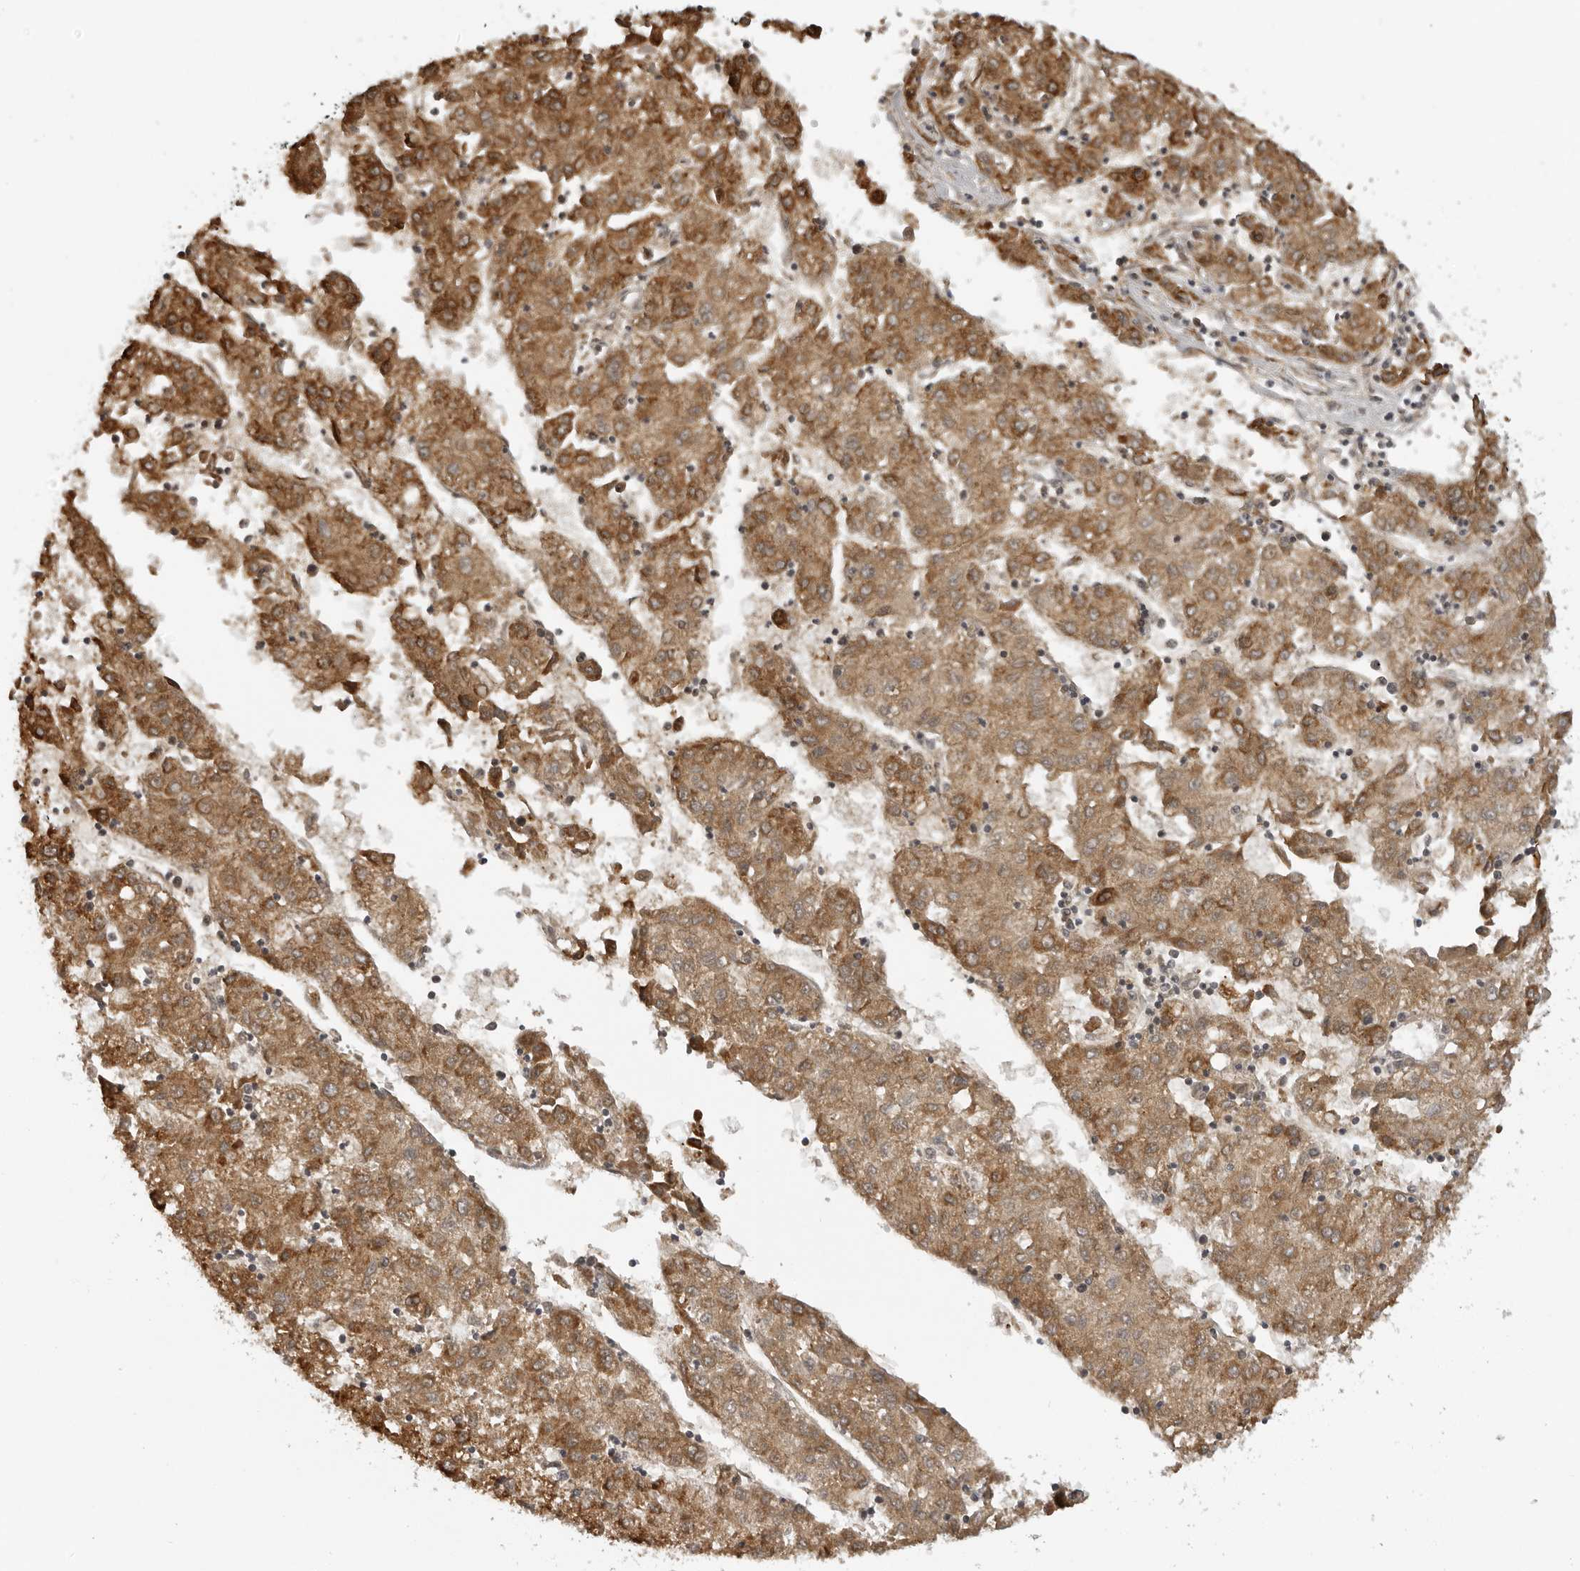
{"staining": {"intensity": "moderate", "quantity": ">75%", "location": "cytoplasmic/membranous"}, "tissue": "liver cancer", "cell_type": "Tumor cells", "image_type": "cancer", "snomed": [{"axis": "morphology", "description": "Carcinoma, Hepatocellular, NOS"}, {"axis": "topography", "description": "Liver"}], "caption": "An IHC histopathology image of tumor tissue is shown. Protein staining in brown highlights moderate cytoplasmic/membranous positivity in liver cancer within tumor cells.", "gene": "DNAH14", "patient": {"sex": "male", "age": 72}}